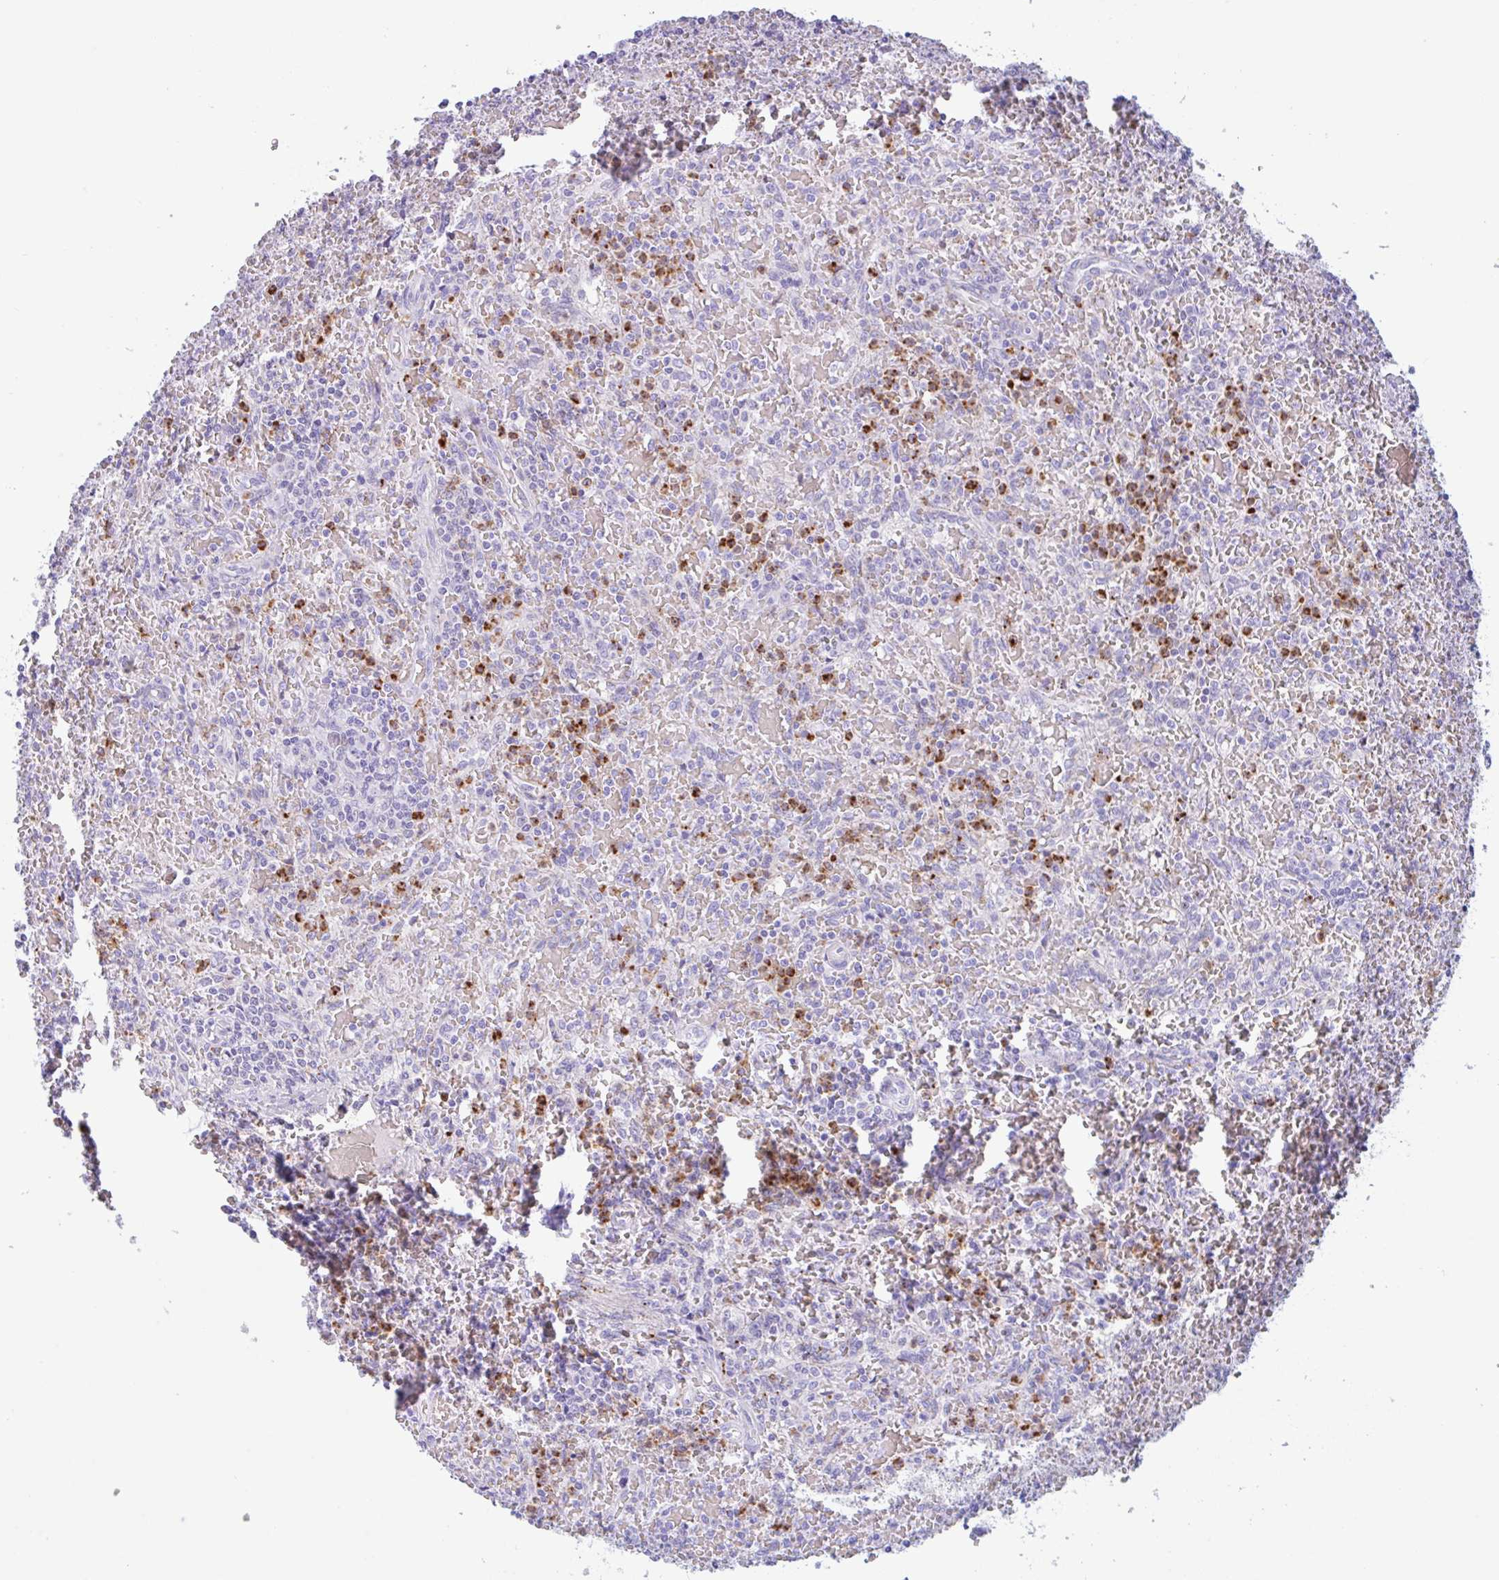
{"staining": {"intensity": "negative", "quantity": "none", "location": "none"}, "tissue": "lymphoma", "cell_type": "Tumor cells", "image_type": "cancer", "snomed": [{"axis": "morphology", "description": "Malignant lymphoma, non-Hodgkin's type, Low grade"}, {"axis": "topography", "description": "Spleen"}], "caption": "A micrograph of lymphoma stained for a protein demonstrates no brown staining in tumor cells.", "gene": "DTWD2", "patient": {"sex": "female", "age": 64}}